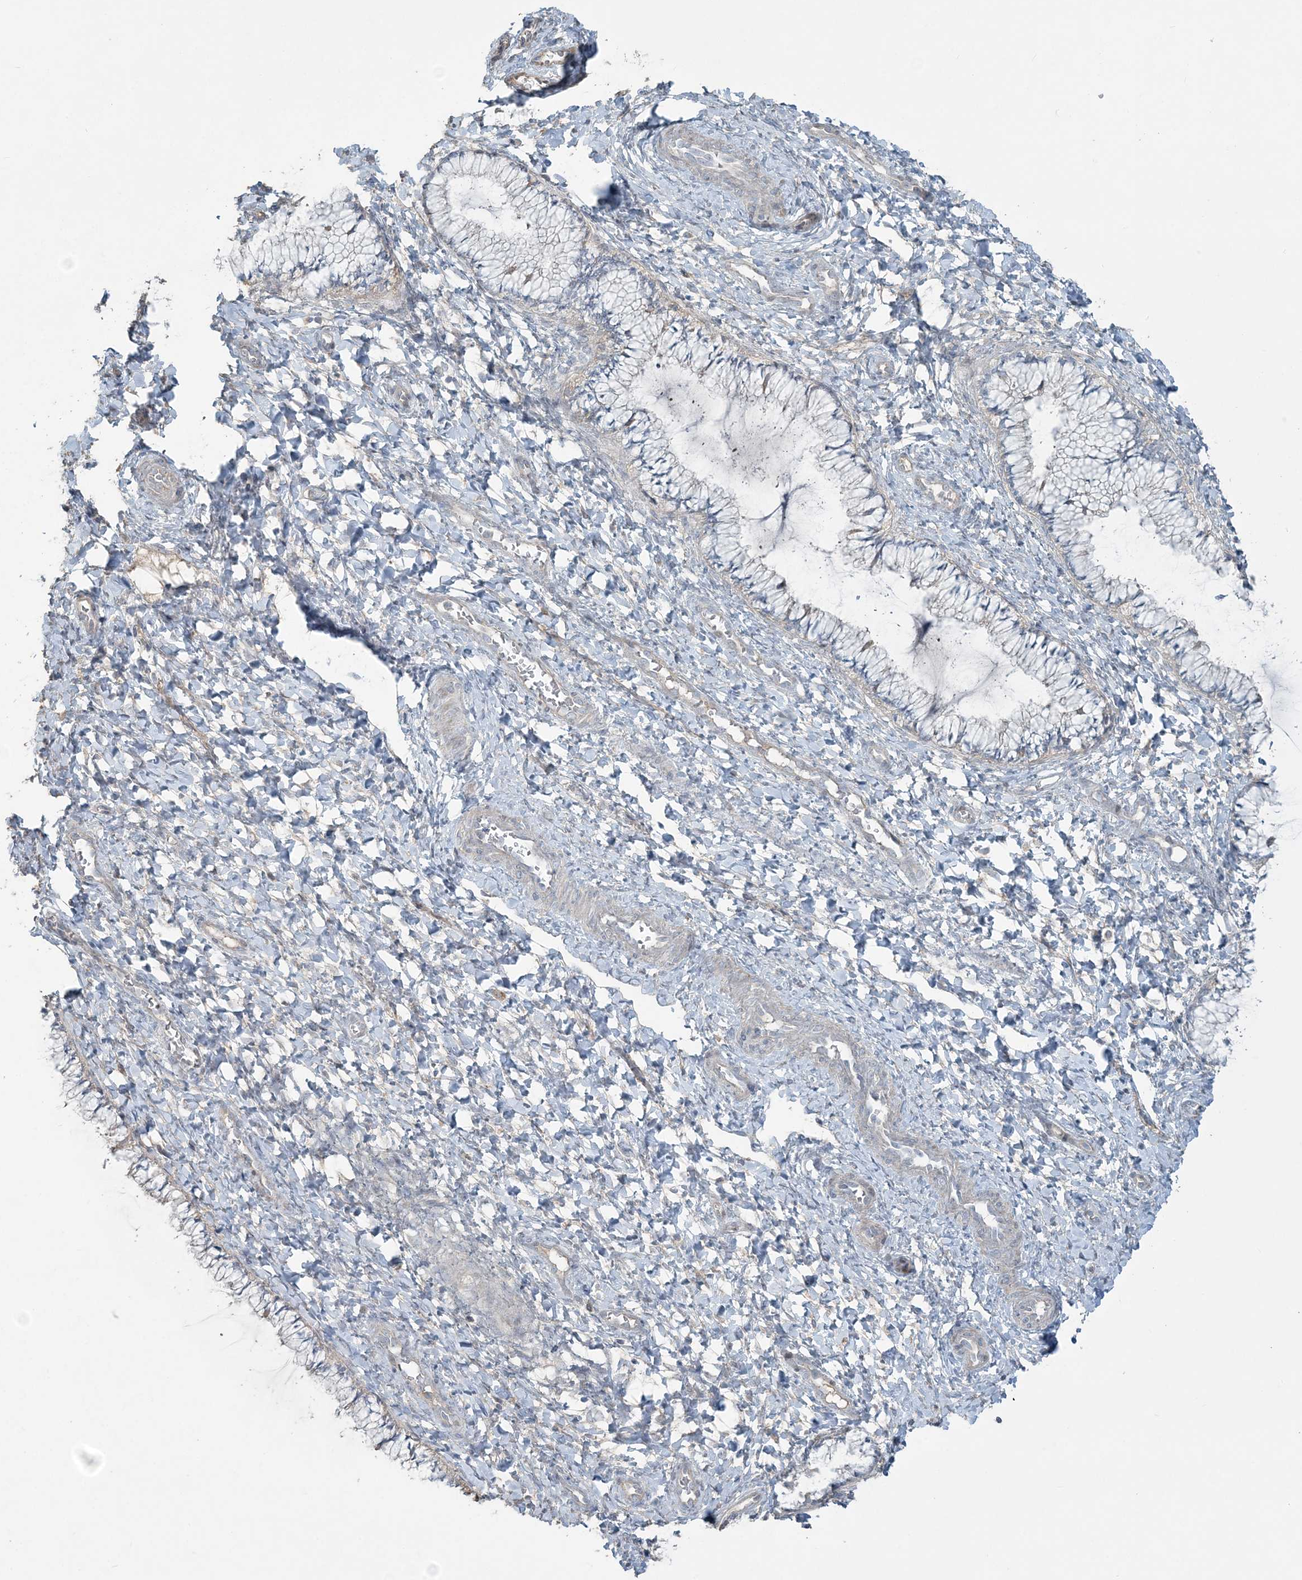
{"staining": {"intensity": "negative", "quantity": "none", "location": "none"}, "tissue": "cervix", "cell_type": "Glandular cells", "image_type": "normal", "snomed": [{"axis": "morphology", "description": "Normal tissue, NOS"}, {"axis": "morphology", "description": "Adenocarcinoma, NOS"}, {"axis": "topography", "description": "Cervix"}], "caption": "Histopathology image shows no significant protein expression in glandular cells of benign cervix.", "gene": "SLC4A10", "patient": {"sex": "female", "age": 29}}